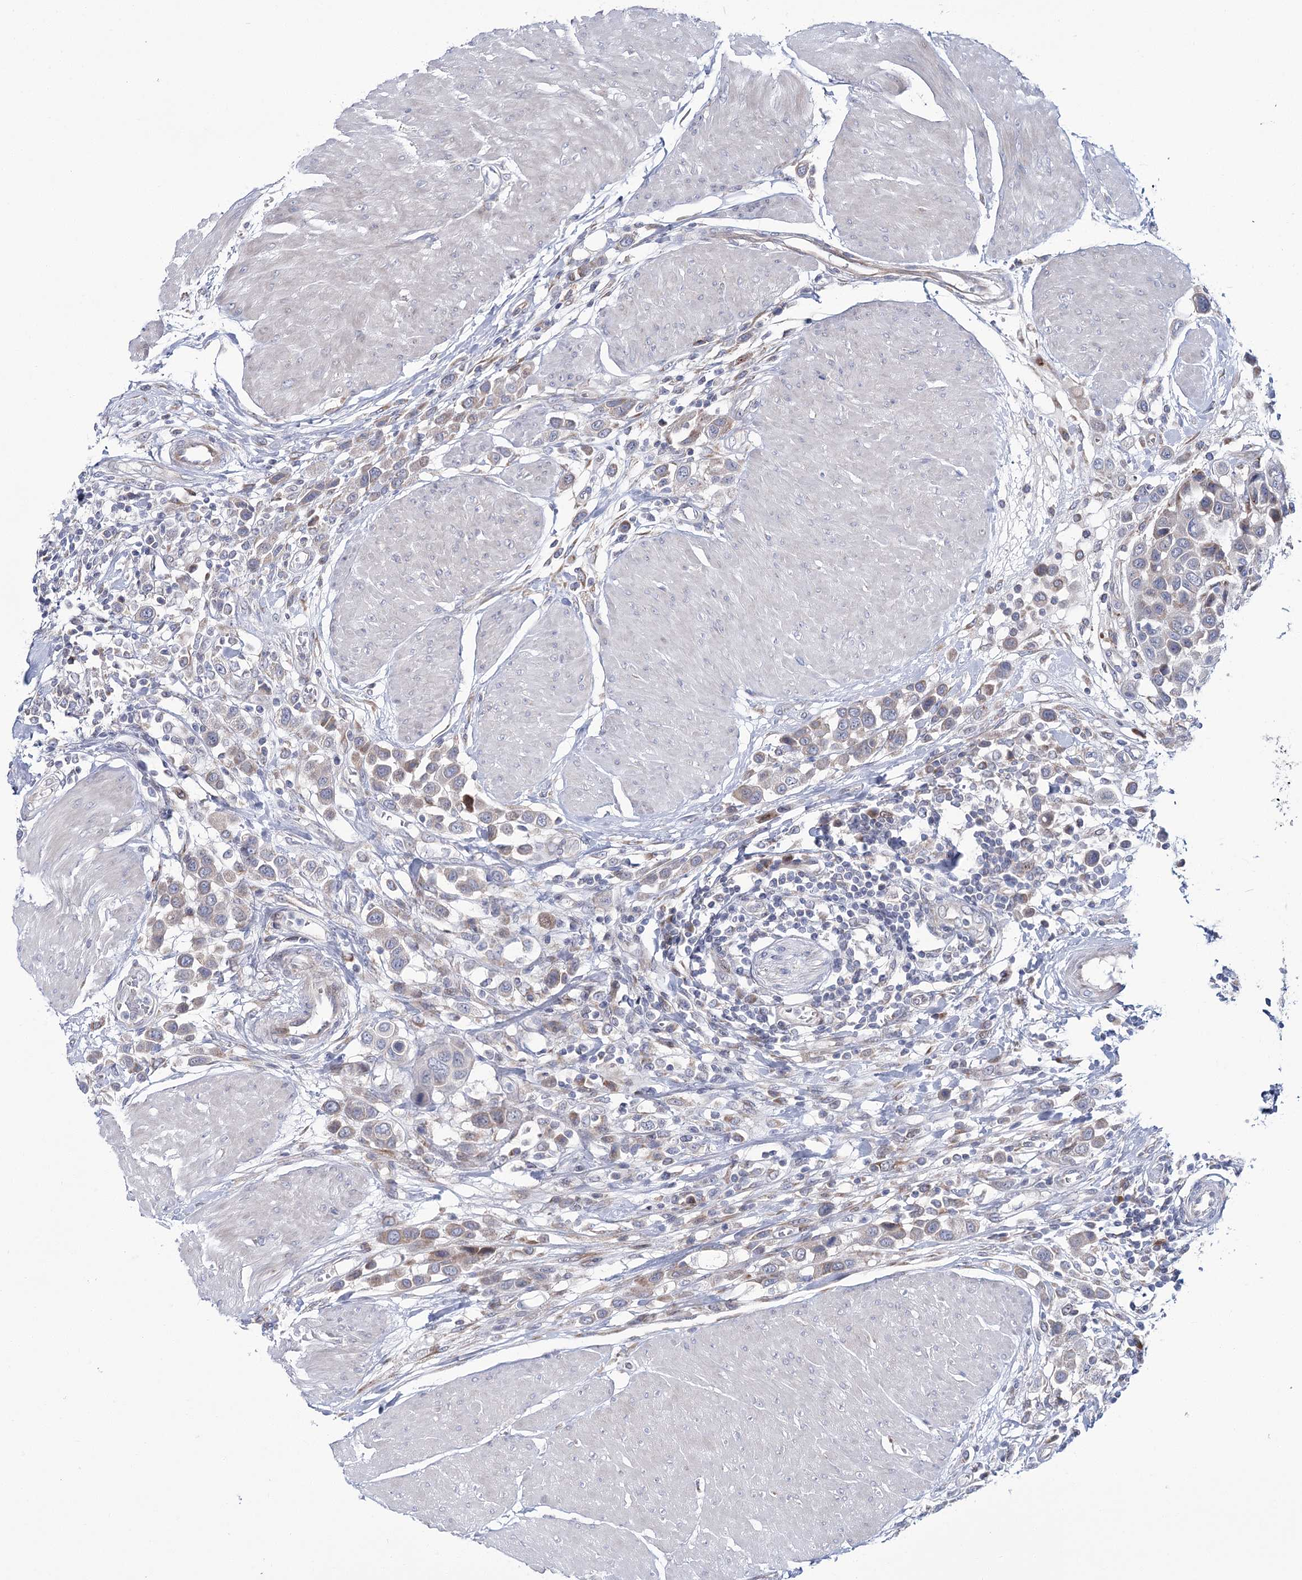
{"staining": {"intensity": "weak", "quantity": "25%-75%", "location": "cytoplasmic/membranous"}, "tissue": "urothelial cancer", "cell_type": "Tumor cells", "image_type": "cancer", "snomed": [{"axis": "morphology", "description": "Urothelial carcinoma, High grade"}, {"axis": "topography", "description": "Urinary bladder"}], "caption": "IHC of human high-grade urothelial carcinoma displays low levels of weak cytoplasmic/membranous staining in approximately 25%-75% of tumor cells.", "gene": "CPLANE1", "patient": {"sex": "male", "age": 50}}